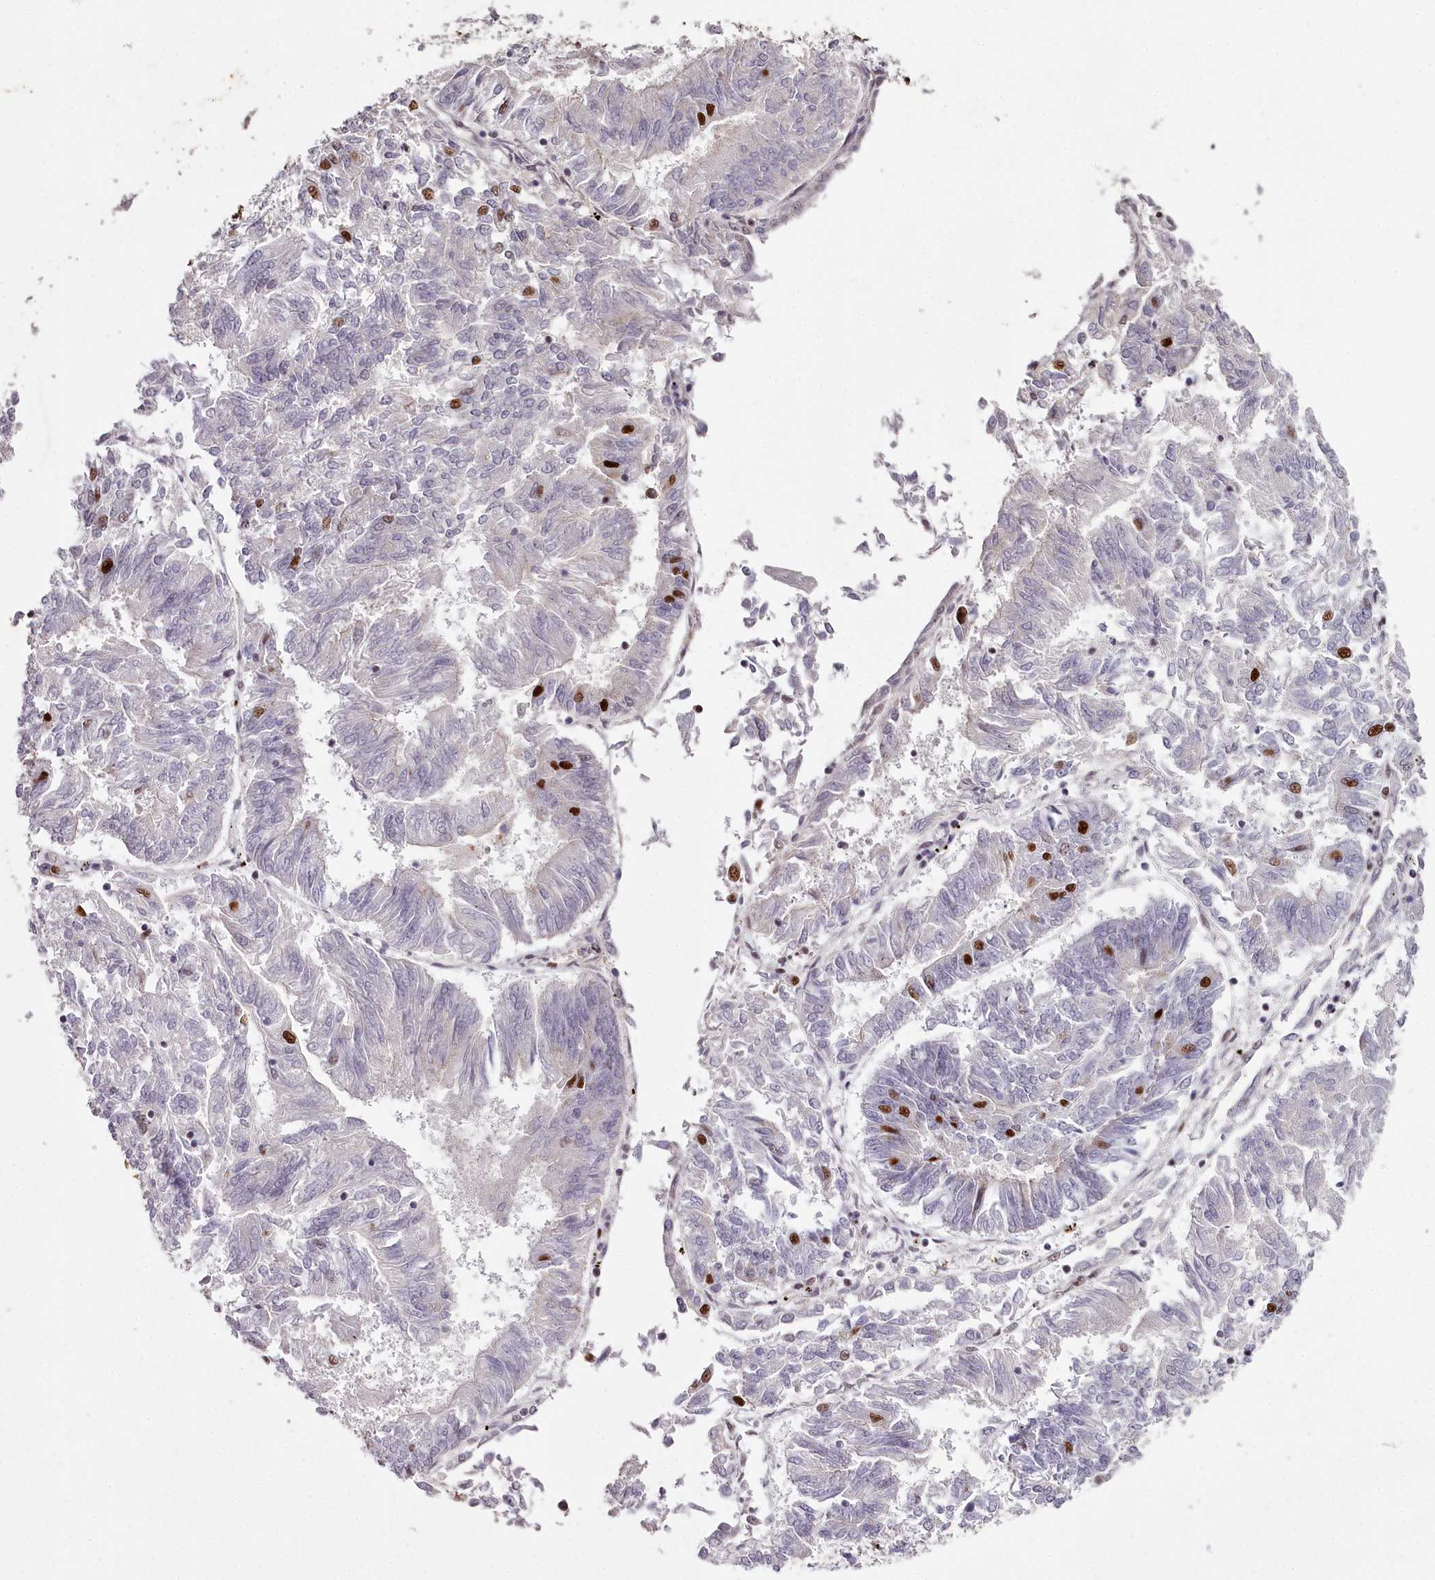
{"staining": {"intensity": "strong", "quantity": "<25%", "location": "nuclear"}, "tissue": "endometrial cancer", "cell_type": "Tumor cells", "image_type": "cancer", "snomed": [{"axis": "morphology", "description": "Adenocarcinoma, NOS"}, {"axis": "topography", "description": "Endometrium"}], "caption": "About <25% of tumor cells in human endometrial cancer (adenocarcinoma) demonstrate strong nuclear protein expression as visualized by brown immunohistochemical staining.", "gene": "PSPC1", "patient": {"sex": "female", "age": 58}}